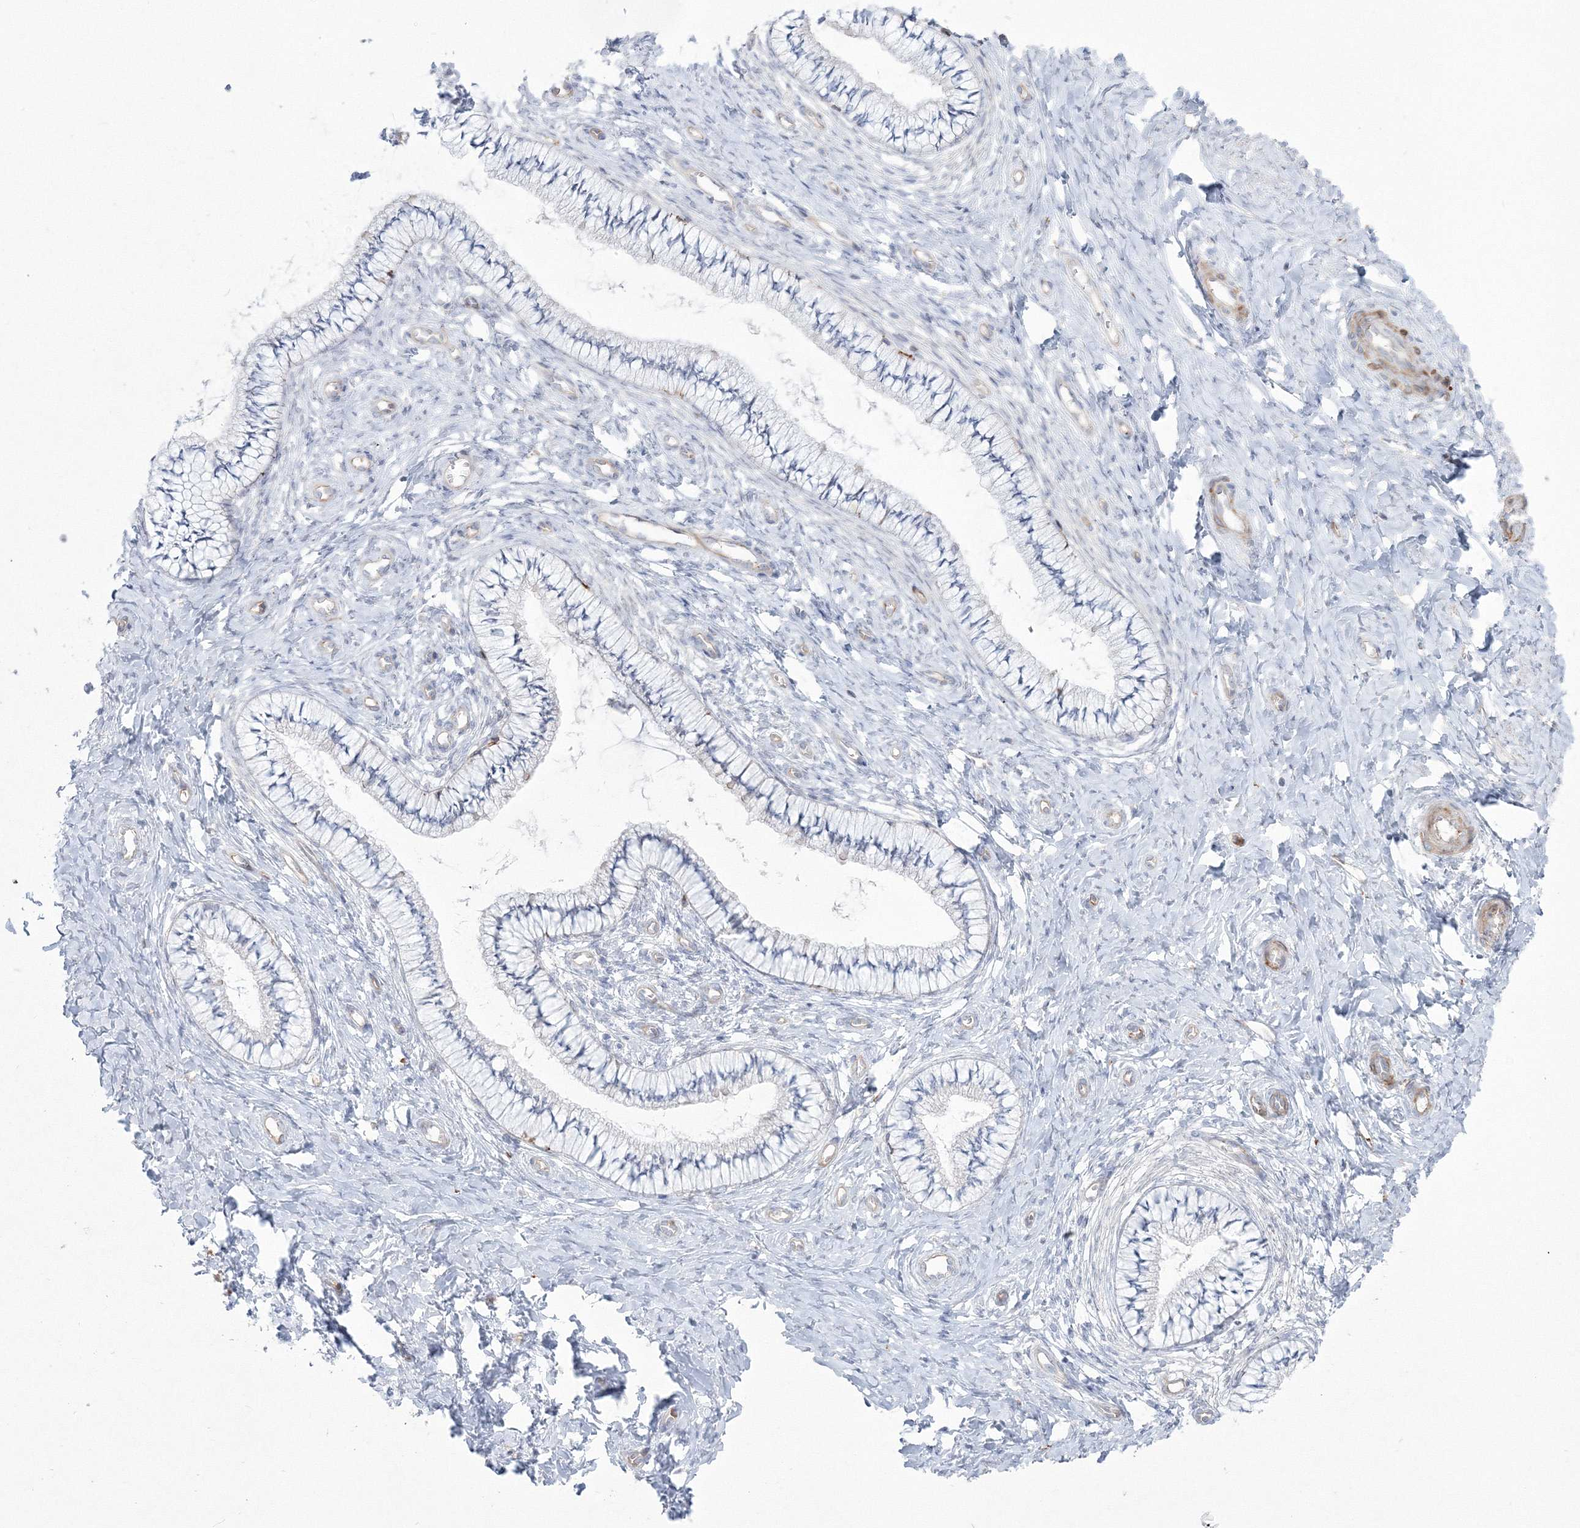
{"staining": {"intensity": "negative", "quantity": "none", "location": "none"}, "tissue": "cervix", "cell_type": "Glandular cells", "image_type": "normal", "snomed": [{"axis": "morphology", "description": "Normal tissue, NOS"}, {"axis": "topography", "description": "Cervix"}], "caption": "Immunohistochemical staining of unremarkable cervix reveals no significant staining in glandular cells. (DAB (3,3'-diaminobenzidine) IHC with hematoxylin counter stain).", "gene": "HYAL2", "patient": {"sex": "female", "age": 36}}